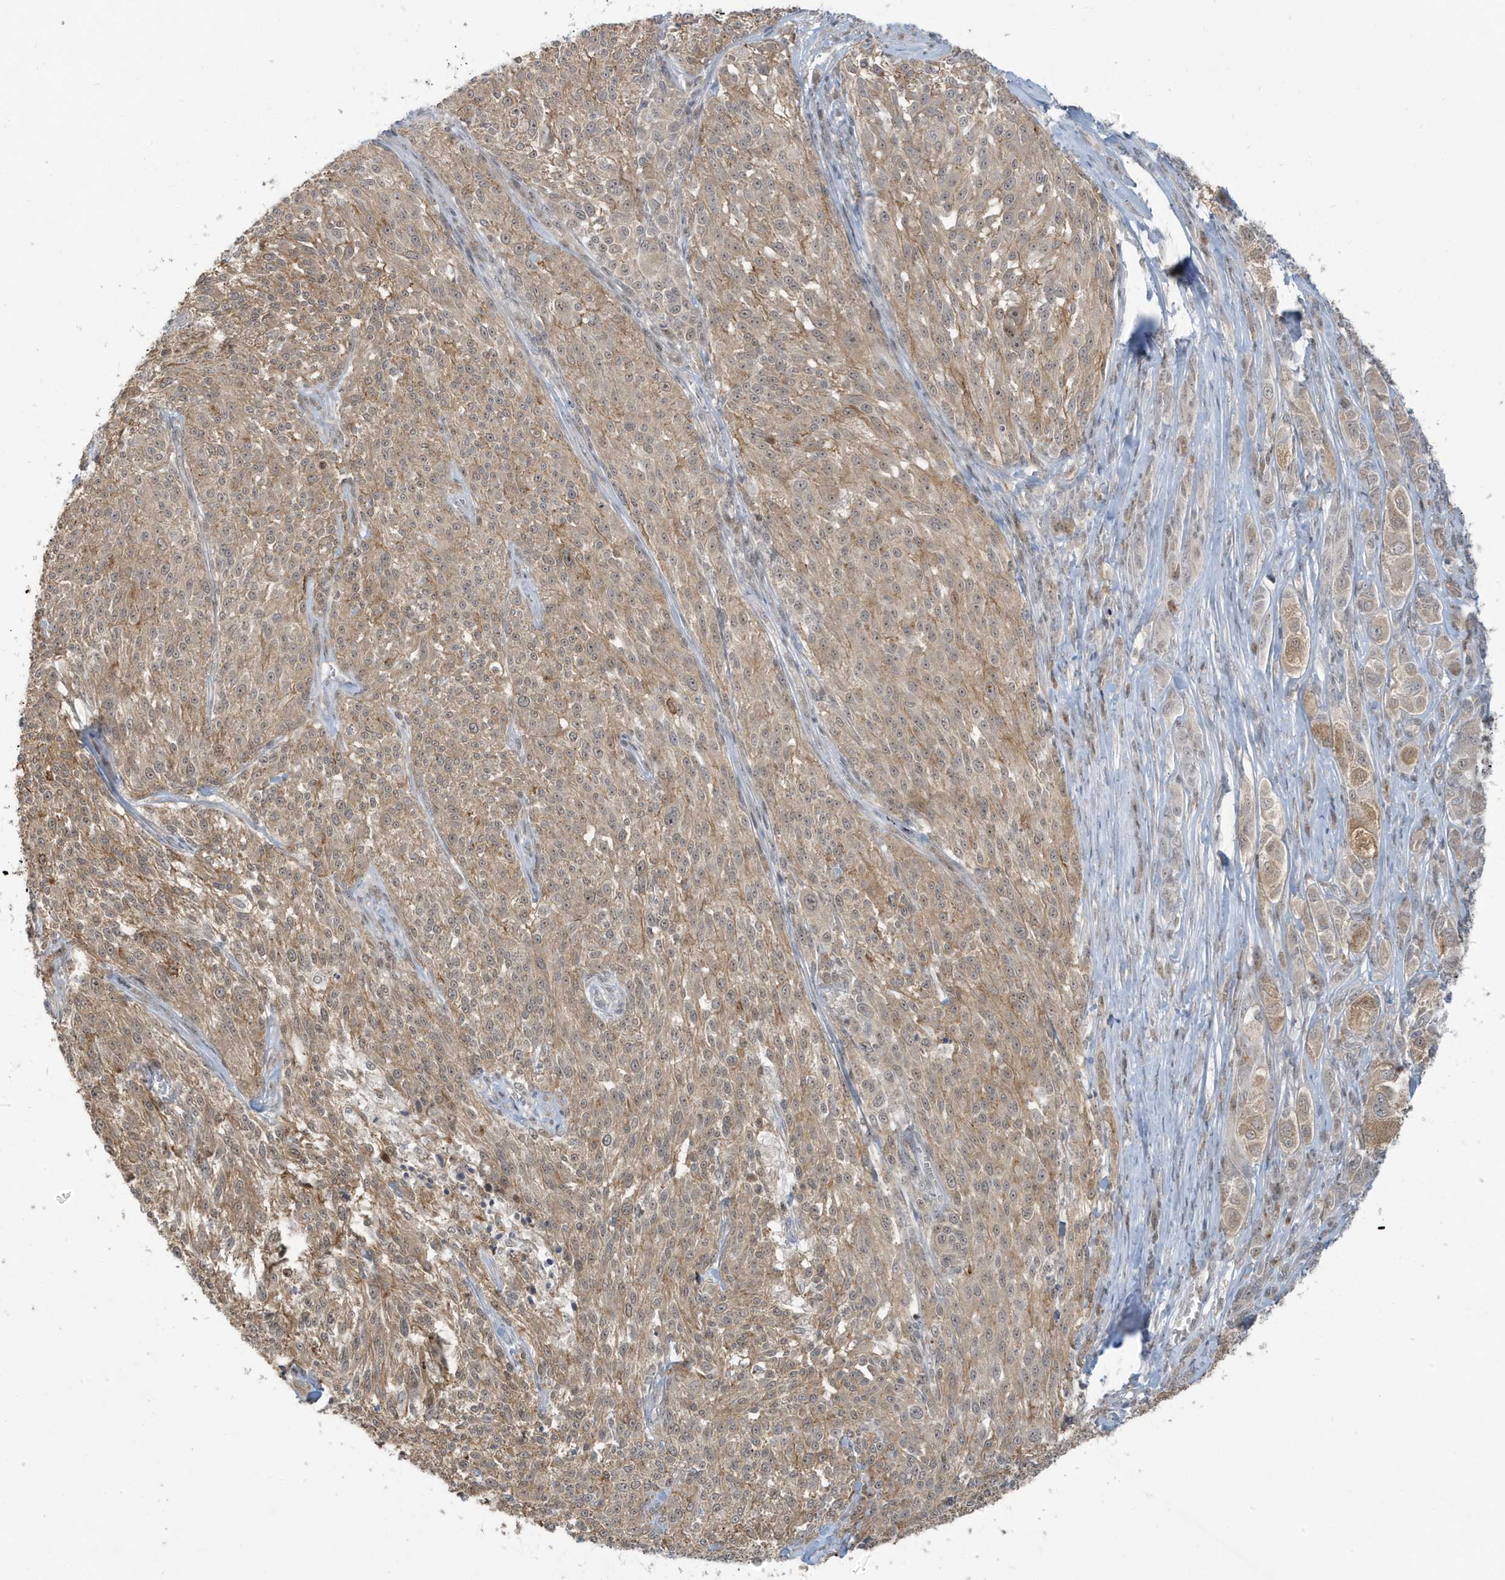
{"staining": {"intensity": "moderate", "quantity": "25%-75%", "location": "cytoplasmic/membranous"}, "tissue": "melanoma", "cell_type": "Tumor cells", "image_type": "cancer", "snomed": [{"axis": "morphology", "description": "Malignant melanoma, NOS"}, {"axis": "topography", "description": "Skin of trunk"}], "caption": "An image showing moderate cytoplasmic/membranous expression in approximately 25%-75% of tumor cells in malignant melanoma, as visualized by brown immunohistochemical staining.", "gene": "PRRT3", "patient": {"sex": "male", "age": 71}}